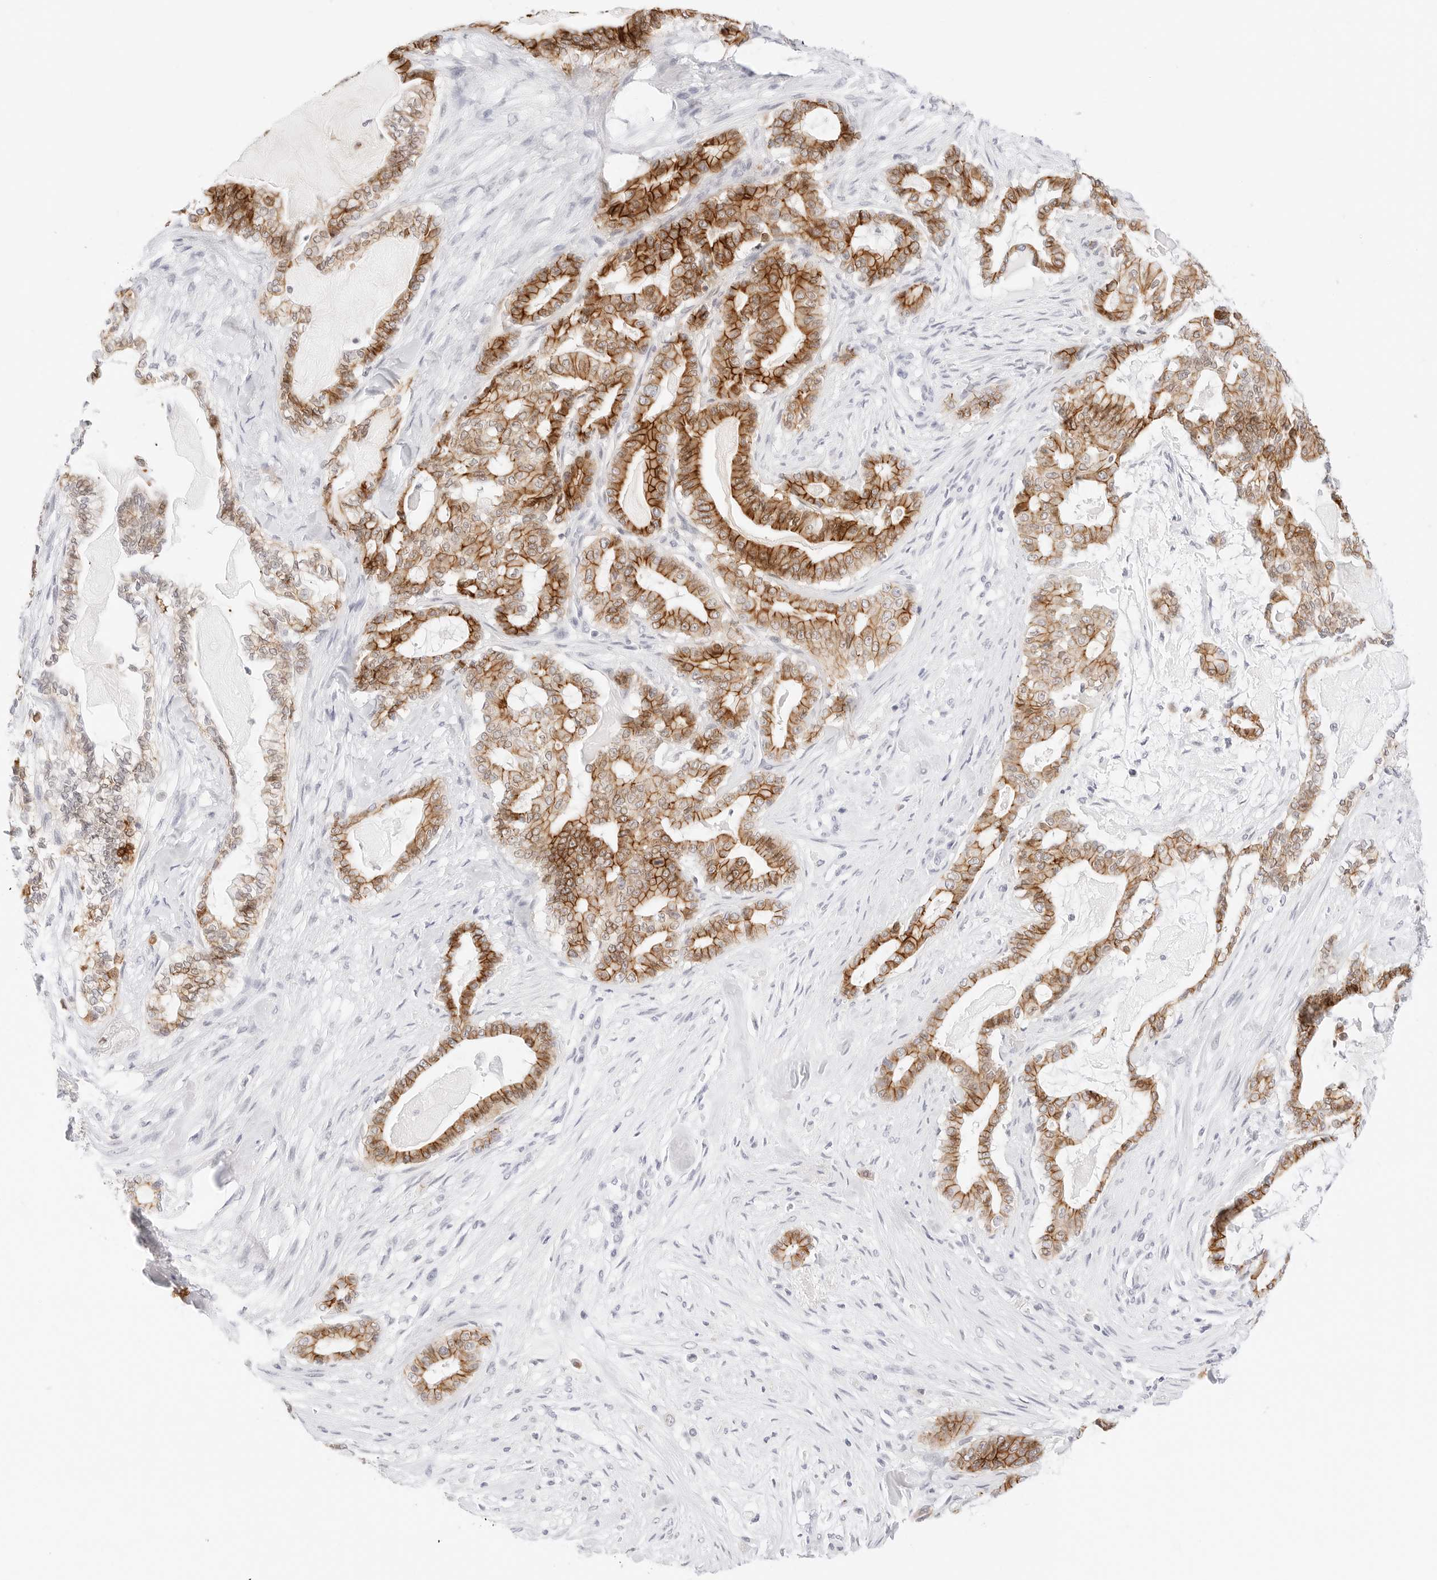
{"staining": {"intensity": "strong", "quantity": ">75%", "location": "cytoplasmic/membranous"}, "tissue": "pancreatic cancer", "cell_type": "Tumor cells", "image_type": "cancer", "snomed": [{"axis": "morphology", "description": "Adenocarcinoma, NOS"}, {"axis": "topography", "description": "Pancreas"}], "caption": "Tumor cells reveal high levels of strong cytoplasmic/membranous positivity in about >75% of cells in human pancreatic cancer. (brown staining indicates protein expression, while blue staining denotes nuclei).", "gene": "CDH1", "patient": {"sex": "male", "age": 63}}